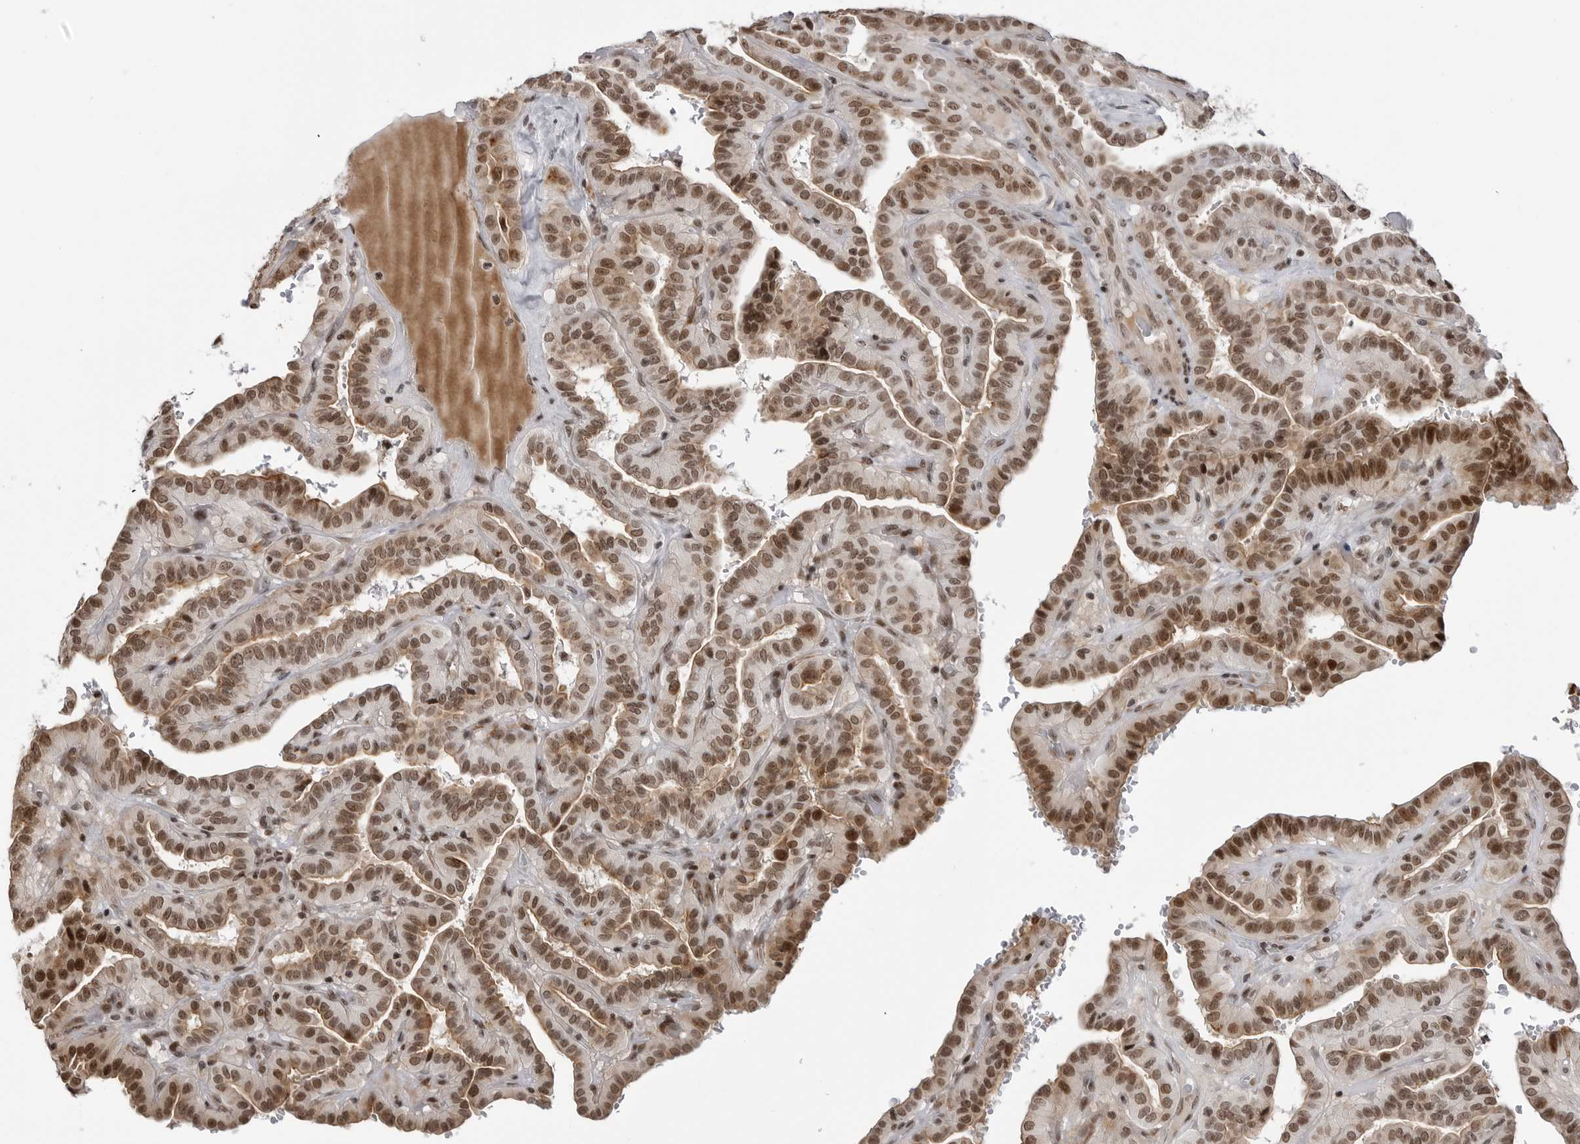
{"staining": {"intensity": "moderate", "quantity": ">75%", "location": "nuclear"}, "tissue": "thyroid cancer", "cell_type": "Tumor cells", "image_type": "cancer", "snomed": [{"axis": "morphology", "description": "Papillary adenocarcinoma, NOS"}, {"axis": "topography", "description": "Thyroid gland"}], "caption": "The micrograph reveals a brown stain indicating the presence of a protein in the nuclear of tumor cells in thyroid cancer (papillary adenocarcinoma). (DAB (3,3'-diaminobenzidine) IHC with brightfield microscopy, high magnification).", "gene": "TRIM66", "patient": {"sex": "male", "age": 77}}